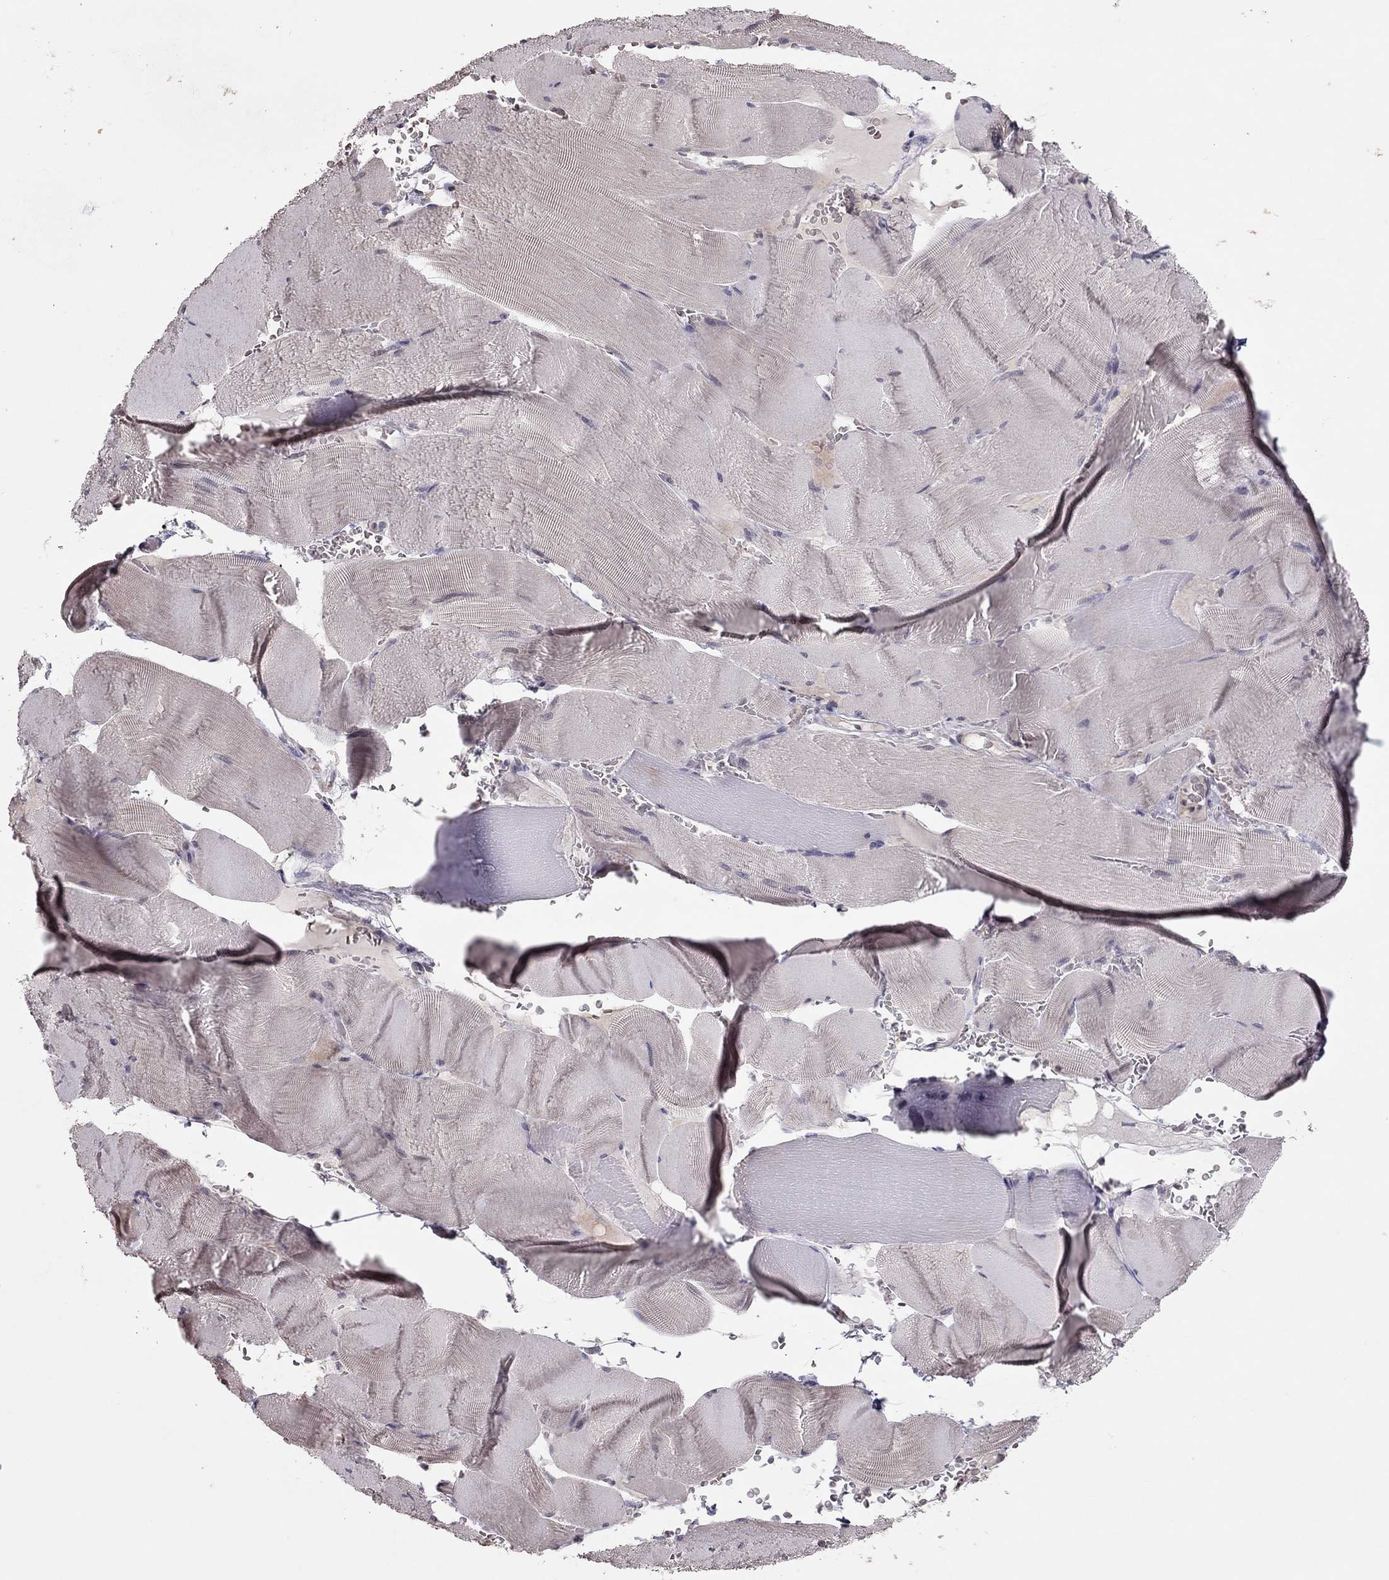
{"staining": {"intensity": "negative", "quantity": "none", "location": "none"}, "tissue": "skeletal muscle", "cell_type": "Myocytes", "image_type": "normal", "snomed": [{"axis": "morphology", "description": "Normal tissue, NOS"}, {"axis": "topography", "description": "Skeletal muscle"}], "caption": "DAB (3,3'-diaminobenzidine) immunohistochemical staining of unremarkable skeletal muscle displays no significant expression in myocytes.", "gene": "TSHB", "patient": {"sex": "male", "age": 56}}